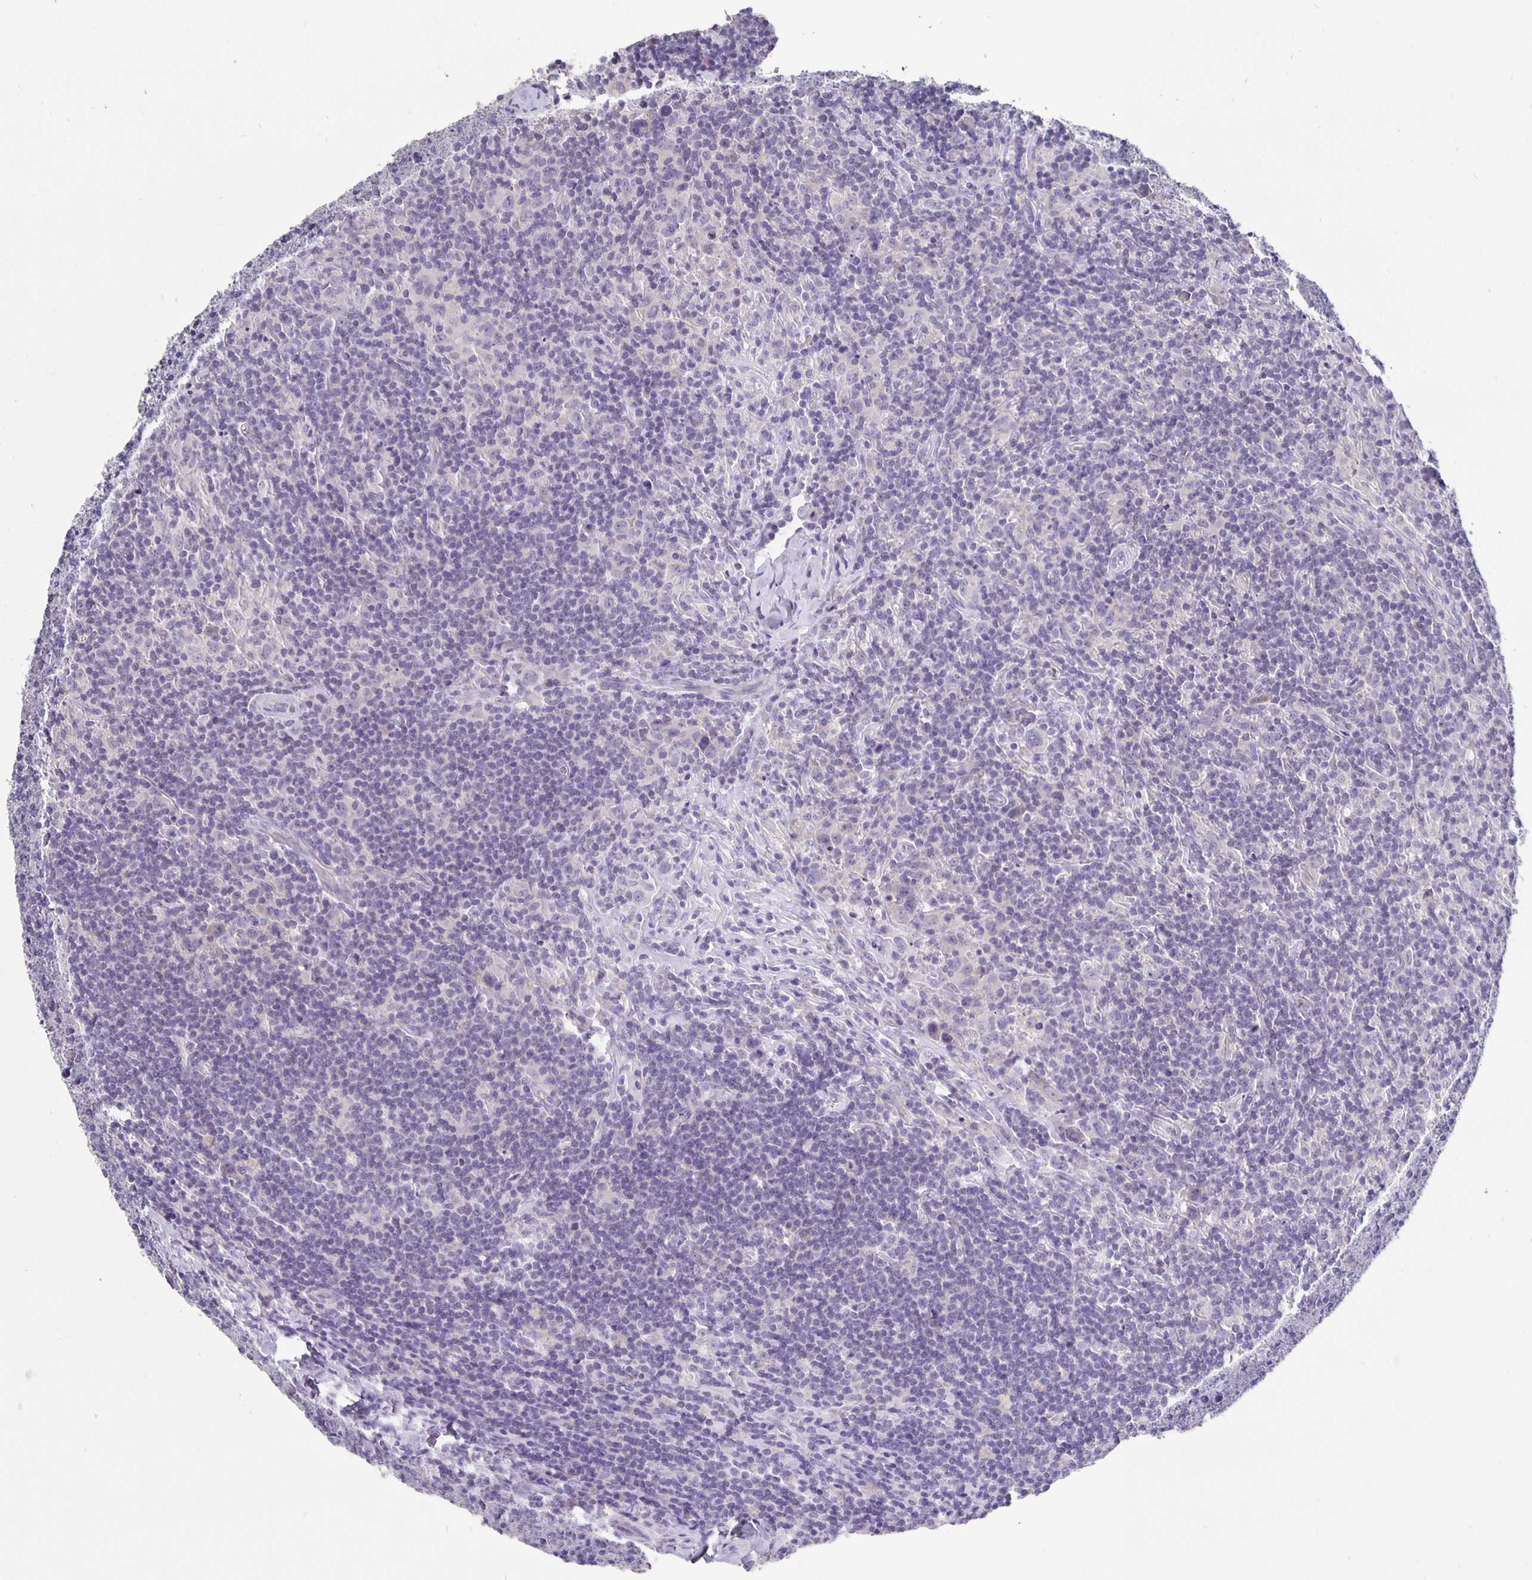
{"staining": {"intensity": "negative", "quantity": "none", "location": "none"}, "tissue": "lymphoma", "cell_type": "Tumor cells", "image_type": "cancer", "snomed": [{"axis": "morphology", "description": "Hodgkin's disease, NOS"}, {"axis": "topography", "description": "Lymph node"}], "caption": "The photomicrograph displays no staining of tumor cells in Hodgkin's disease.", "gene": "CFAP74", "patient": {"sex": "female", "age": 18}}